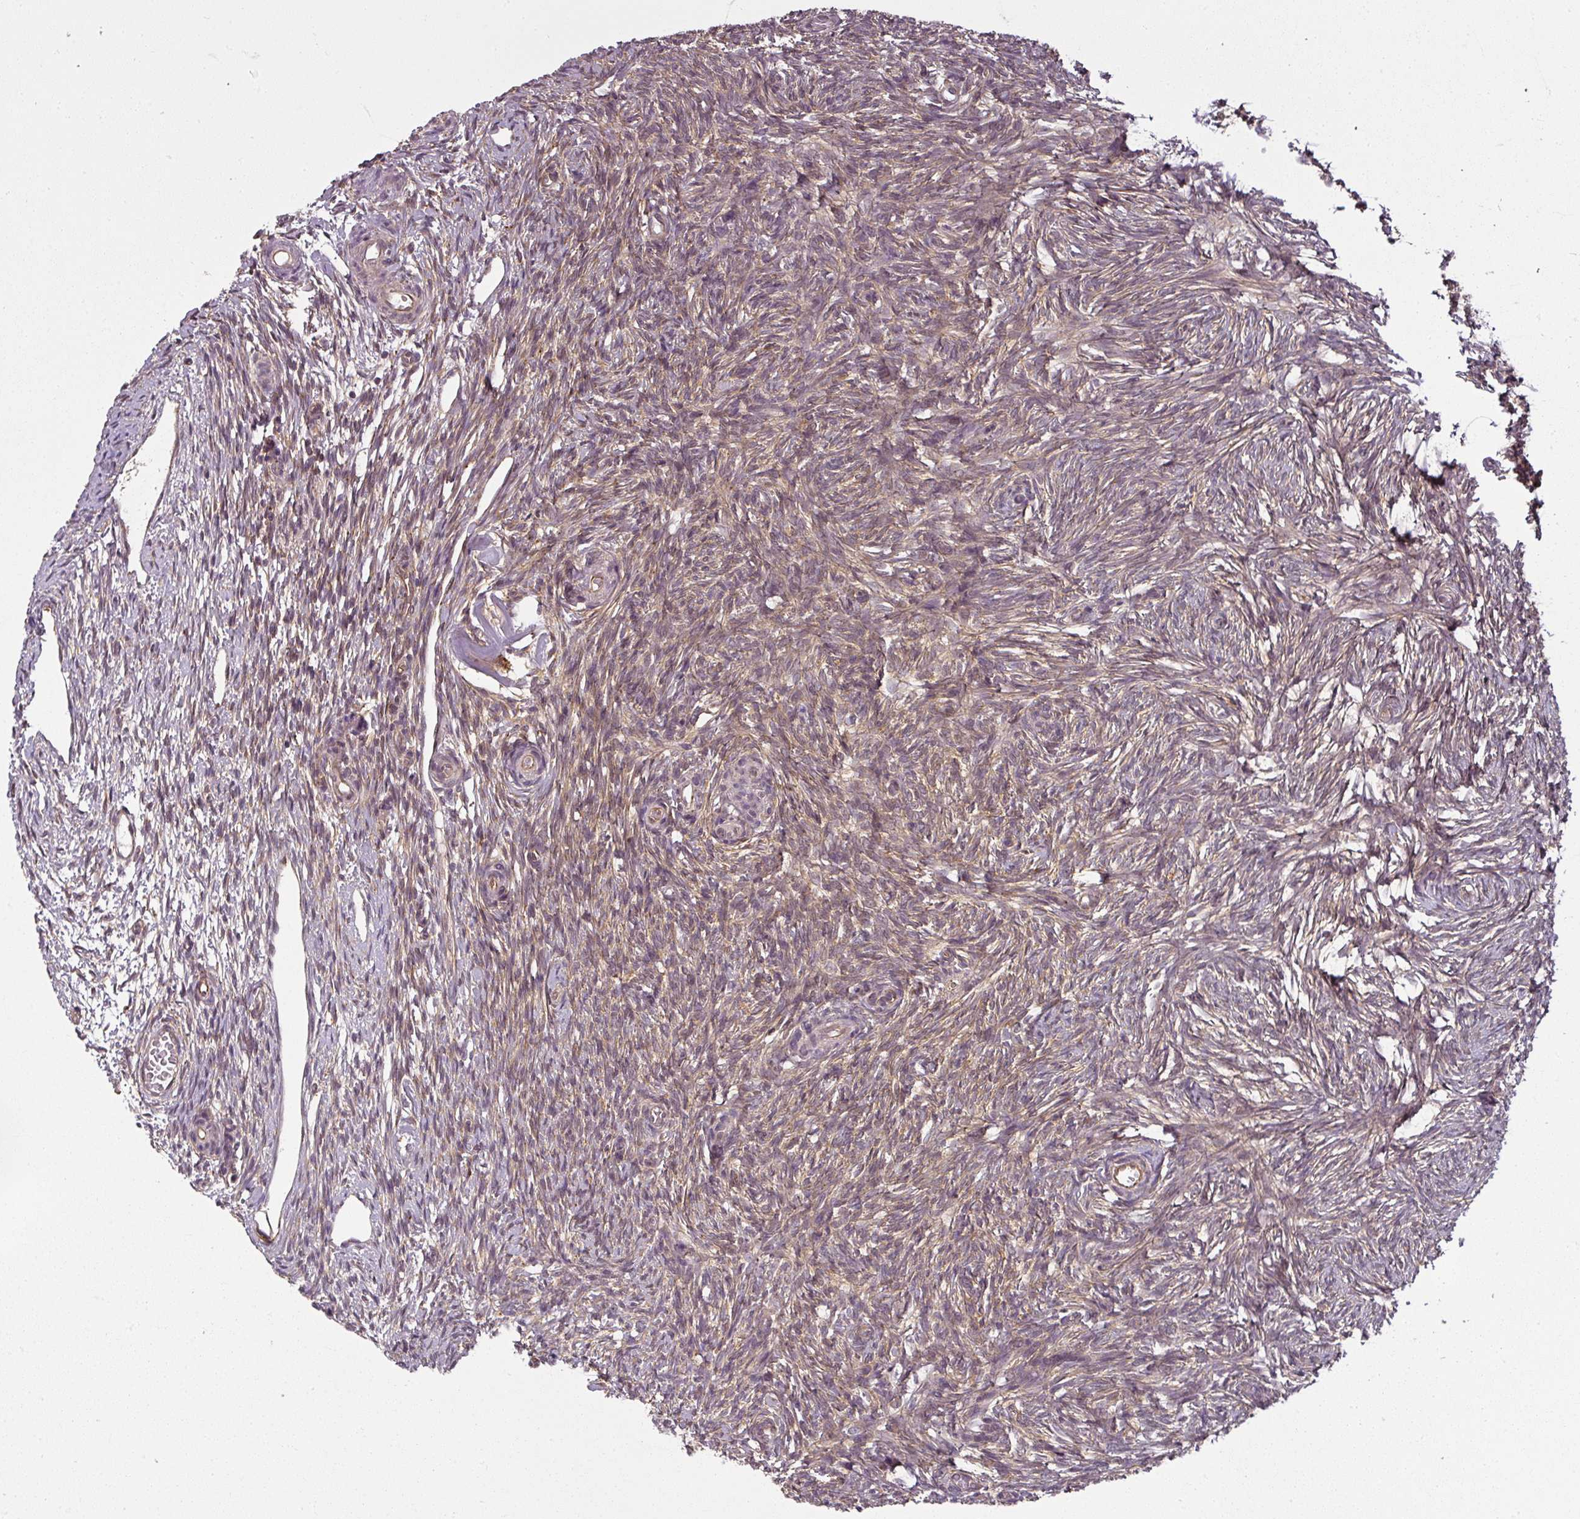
{"staining": {"intensity": "negative", "quantity": "none", "location": "none"}, "tissue": "ovary", "cell_type": "Follicle cells", "image_type": "normal", "snomed": [{"axis": "morphology", "description": "Normal tissue, NOS"}, {"axis": "topography", "description": "Ovary"}], "caption": "IHC micrograph of benign human ovary stained for a protein (brown), which displays no staining in follicle cells. (DAB (3,3'-diaminobenzidine) immunohistochemistry (IHC) with hematoxylin counter stain).", "gene": "DIMT1", "patient": {"sex": "female", "age": 51}}